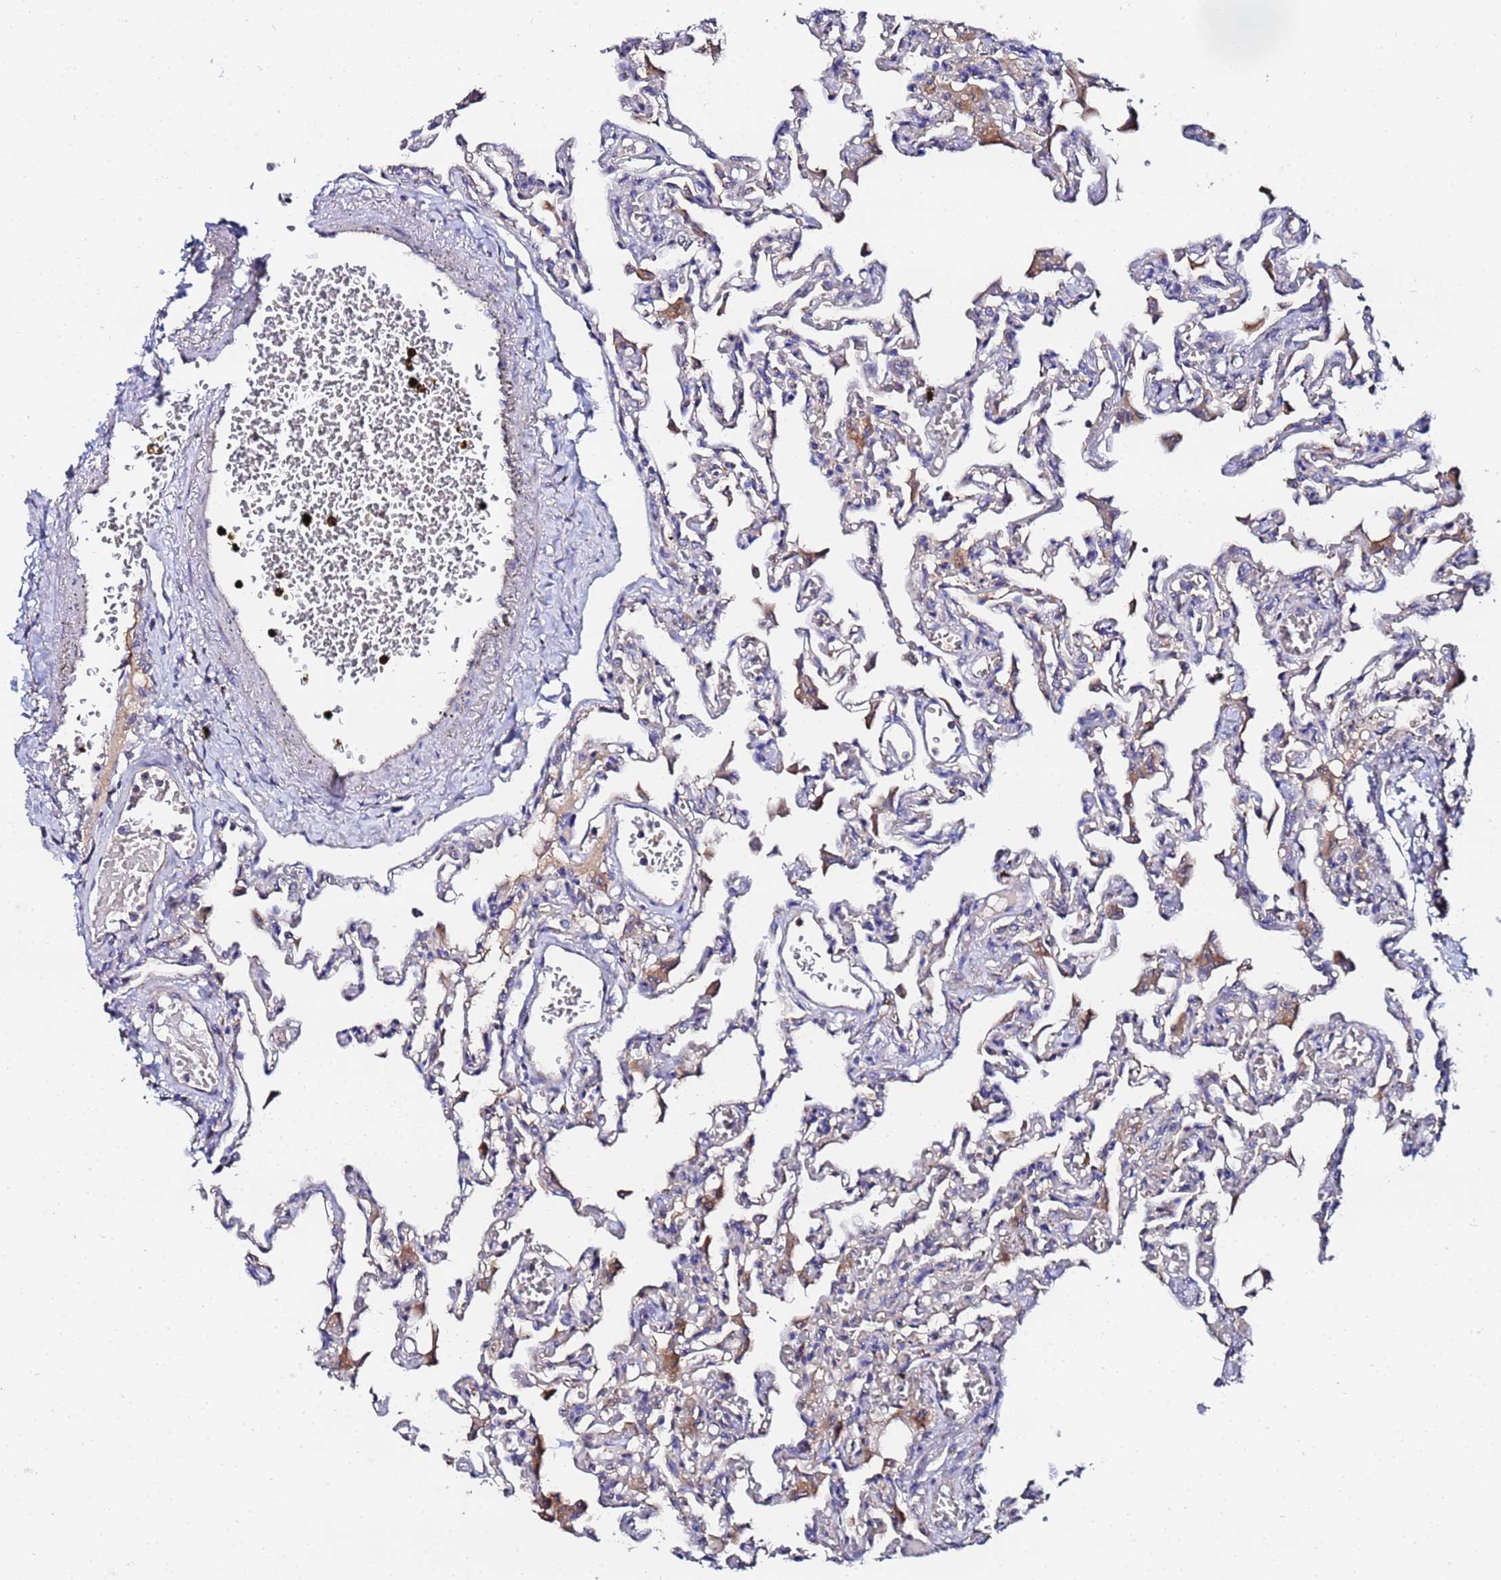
{"staining": {"intensity": "negative", "quantity": "none", "location": "none"}, "tissue": "lung", "cell_type": "Alveolar cells", "image_type": "normal", "snomed": [{"axis": "morphology", "description": "Normal tissue, NOS"}, {"axis": "topography", "description": "Bronchus"}, {"axis": "topography", "description": "Lung"}], "caption": "DAB (3,3'-diaminobenzidine) immunohistochemical staining of unremarkable lung demonstrates no significant staining in alveolar cells.", "gene": "TCP10L", "patient": {"sex": "female", "age": 49}}